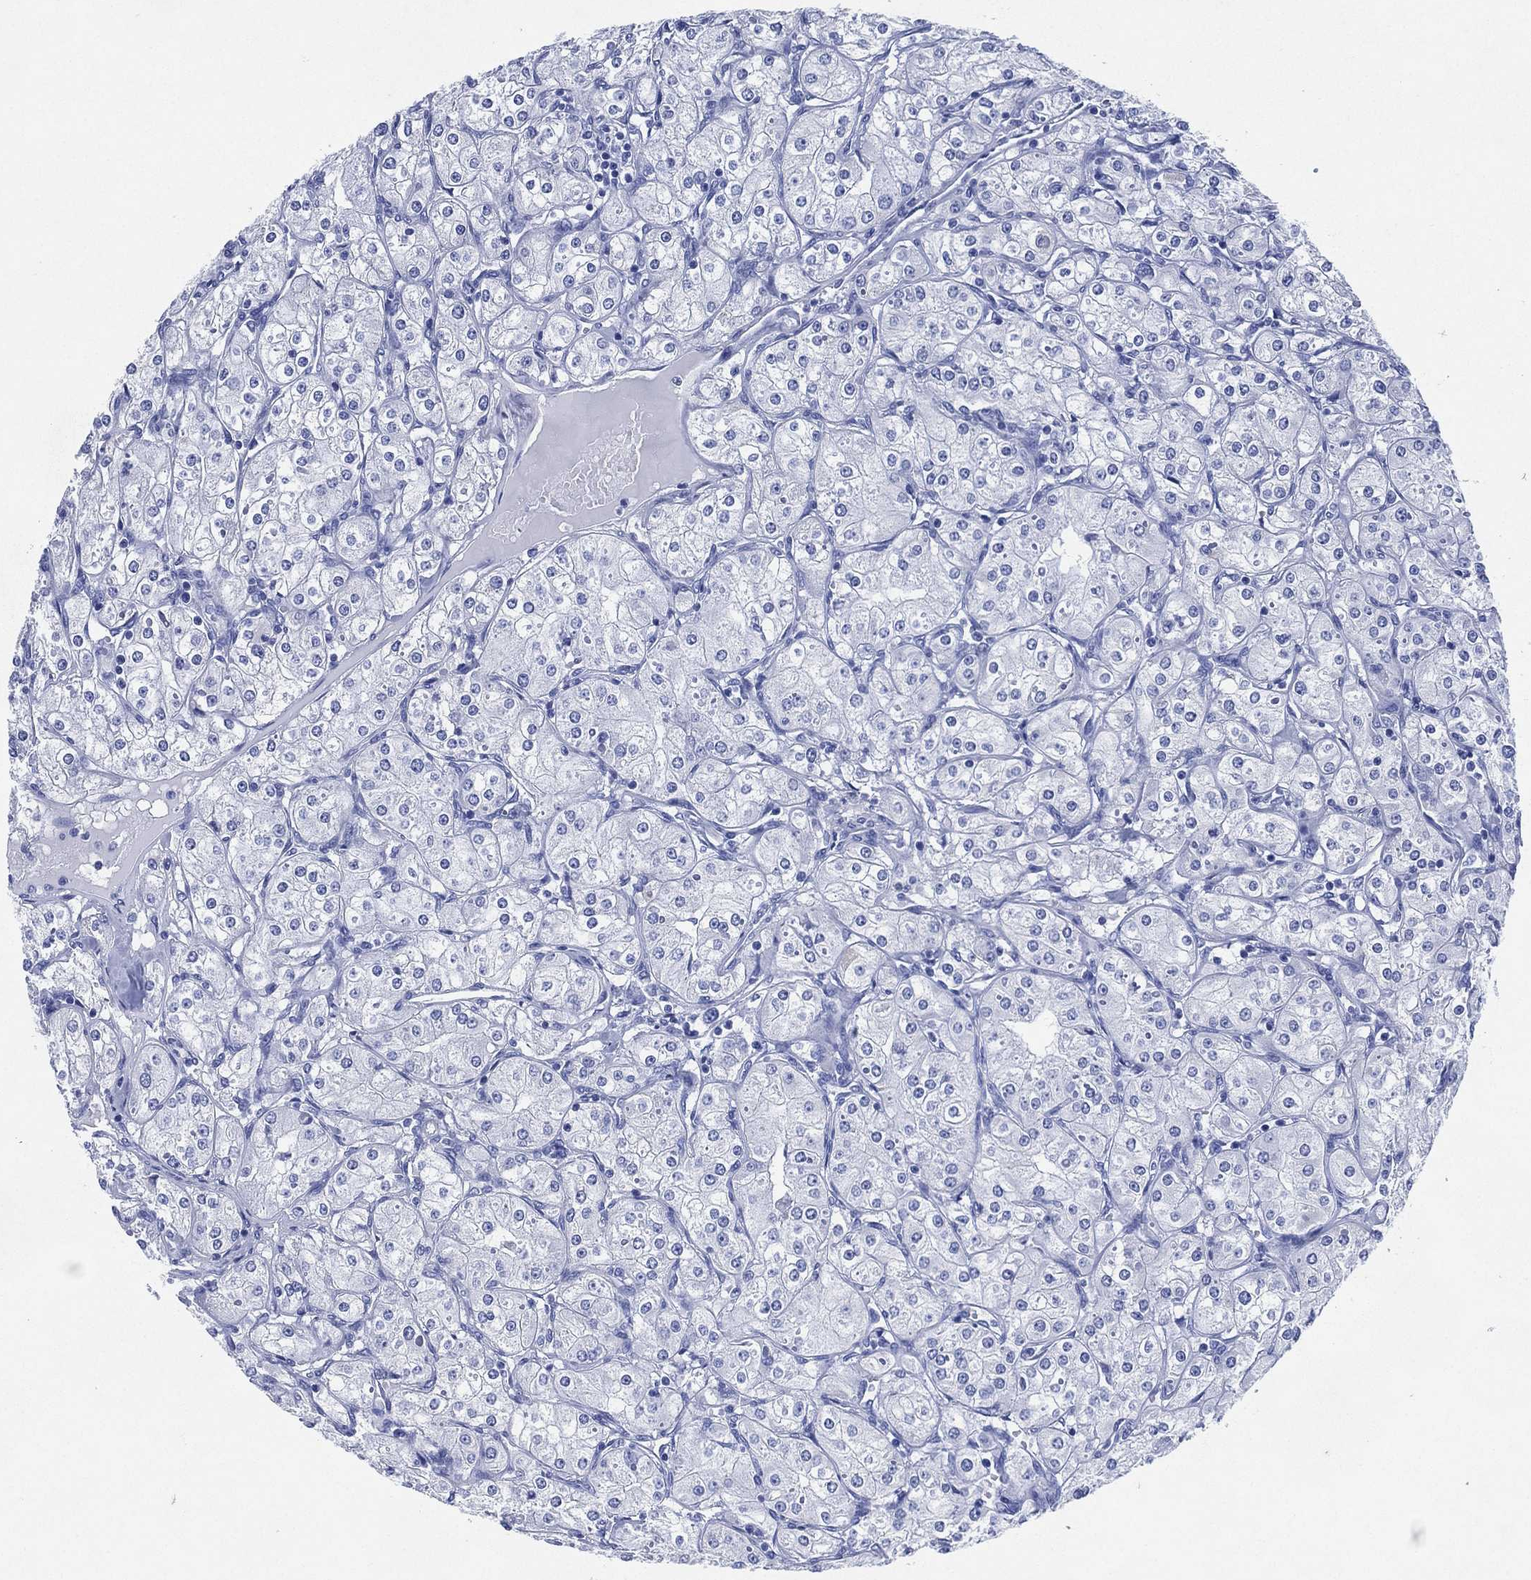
{"staining": {"intensity": "negative", "quantity": "none", "location": "none"}, "tissue": "renal cancer", "cell_type": "Tumor cells", "image_type": "cancer", "snomed": [{"axis": "morphology", "description": "Adenocarcinoma, NOS"}, {"axis": "topography", "description": "Kidney"}], "caption": "High power microscopy histopathology image of an IHC photomicrograph of renal cancer (adenocarcinoma), revealing no significant staining in tumor cells.", "gene": "SIGLECL1", "patient": {"sex": "male", "age": 77}}